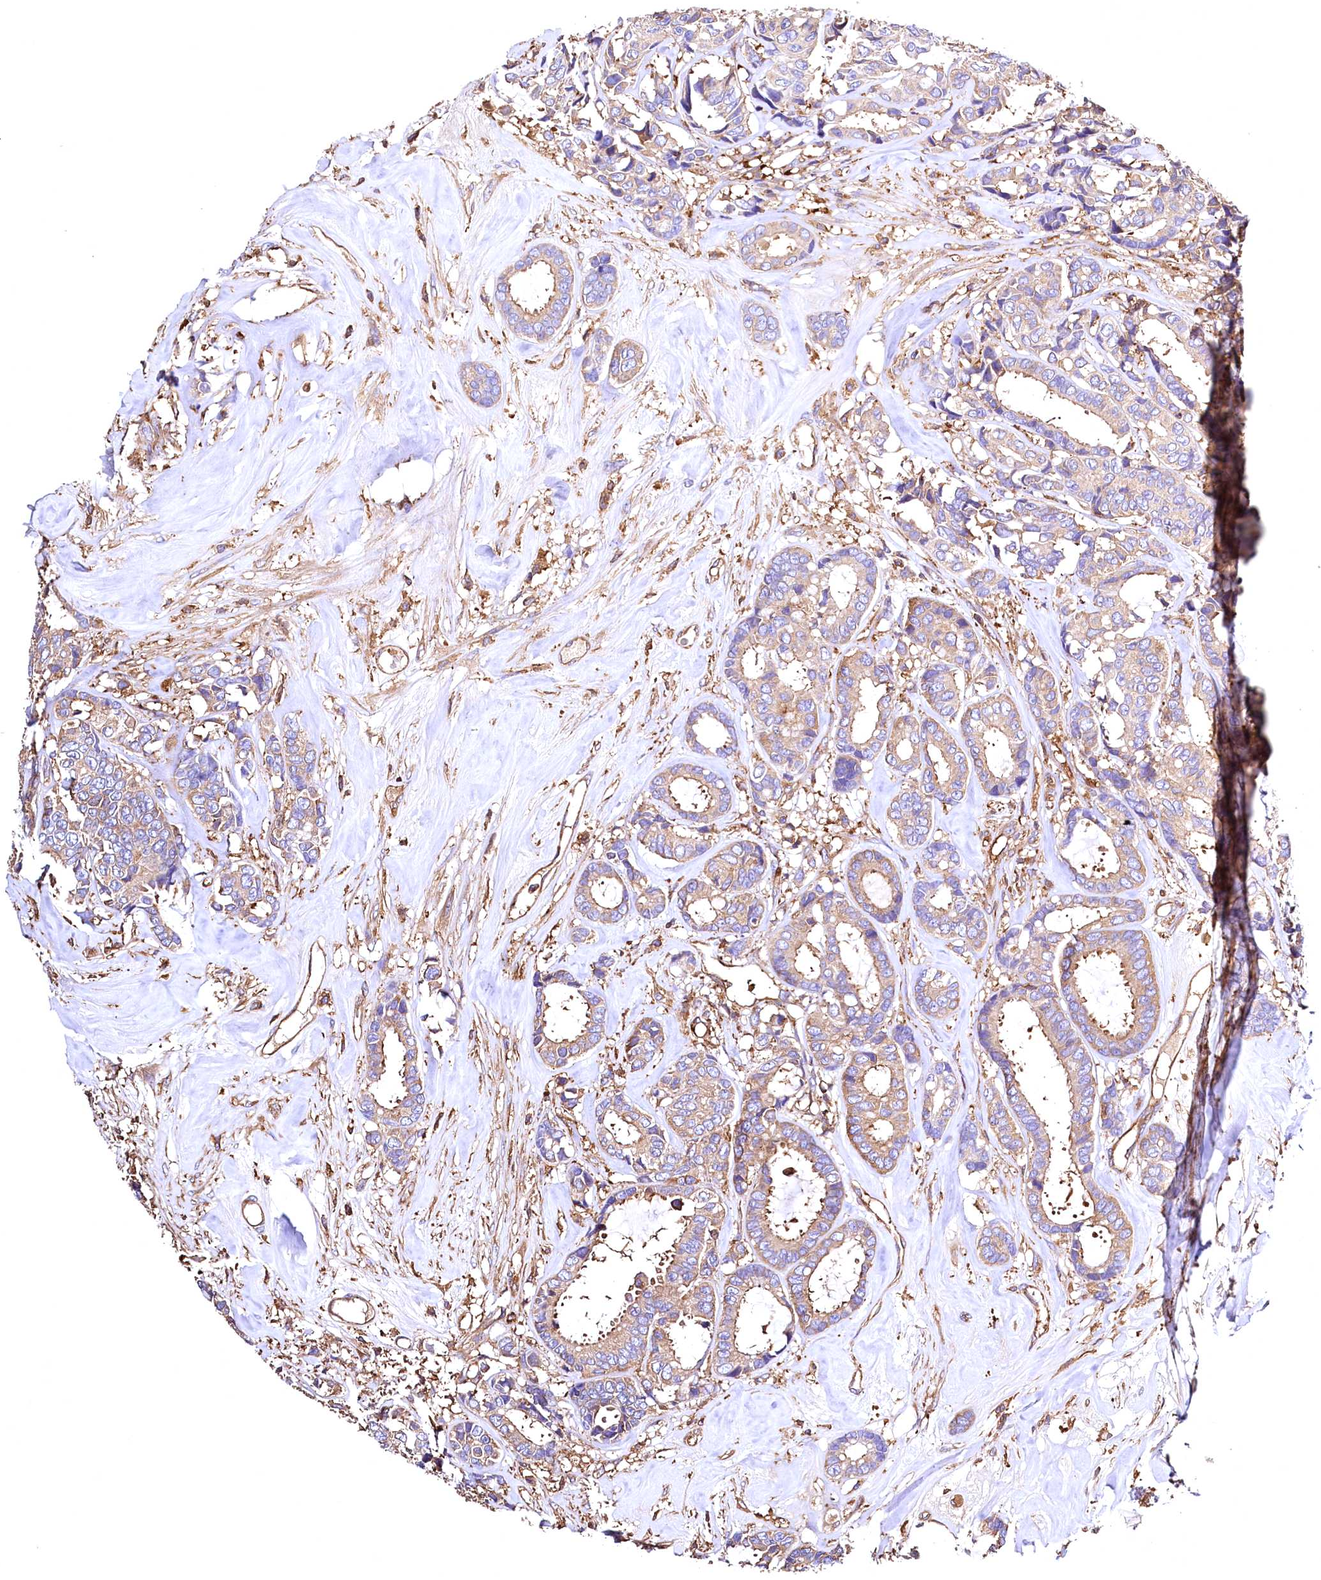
{"staining": {"intensity": "moderate", "quantity": "<25%", "location": "cytoplasmic/membranous"}, "tissue": "breast cancer", "cell_type": "Tumor cells", "image_type": "cancer", "snomed": [{"axis": "morphology", "description": "Duct carcinoma"}, {"axis": "topography", "description": "Breast"}], "caption": "This image shows IHC staining of breast cancer (infiltrating ductal carcinoma), with low moderate cytoplasmic/membranous positivity in approximately <25% of tumor cells.", "gene": "RARS2", "patient": {"sex": "female", "age": 87}}